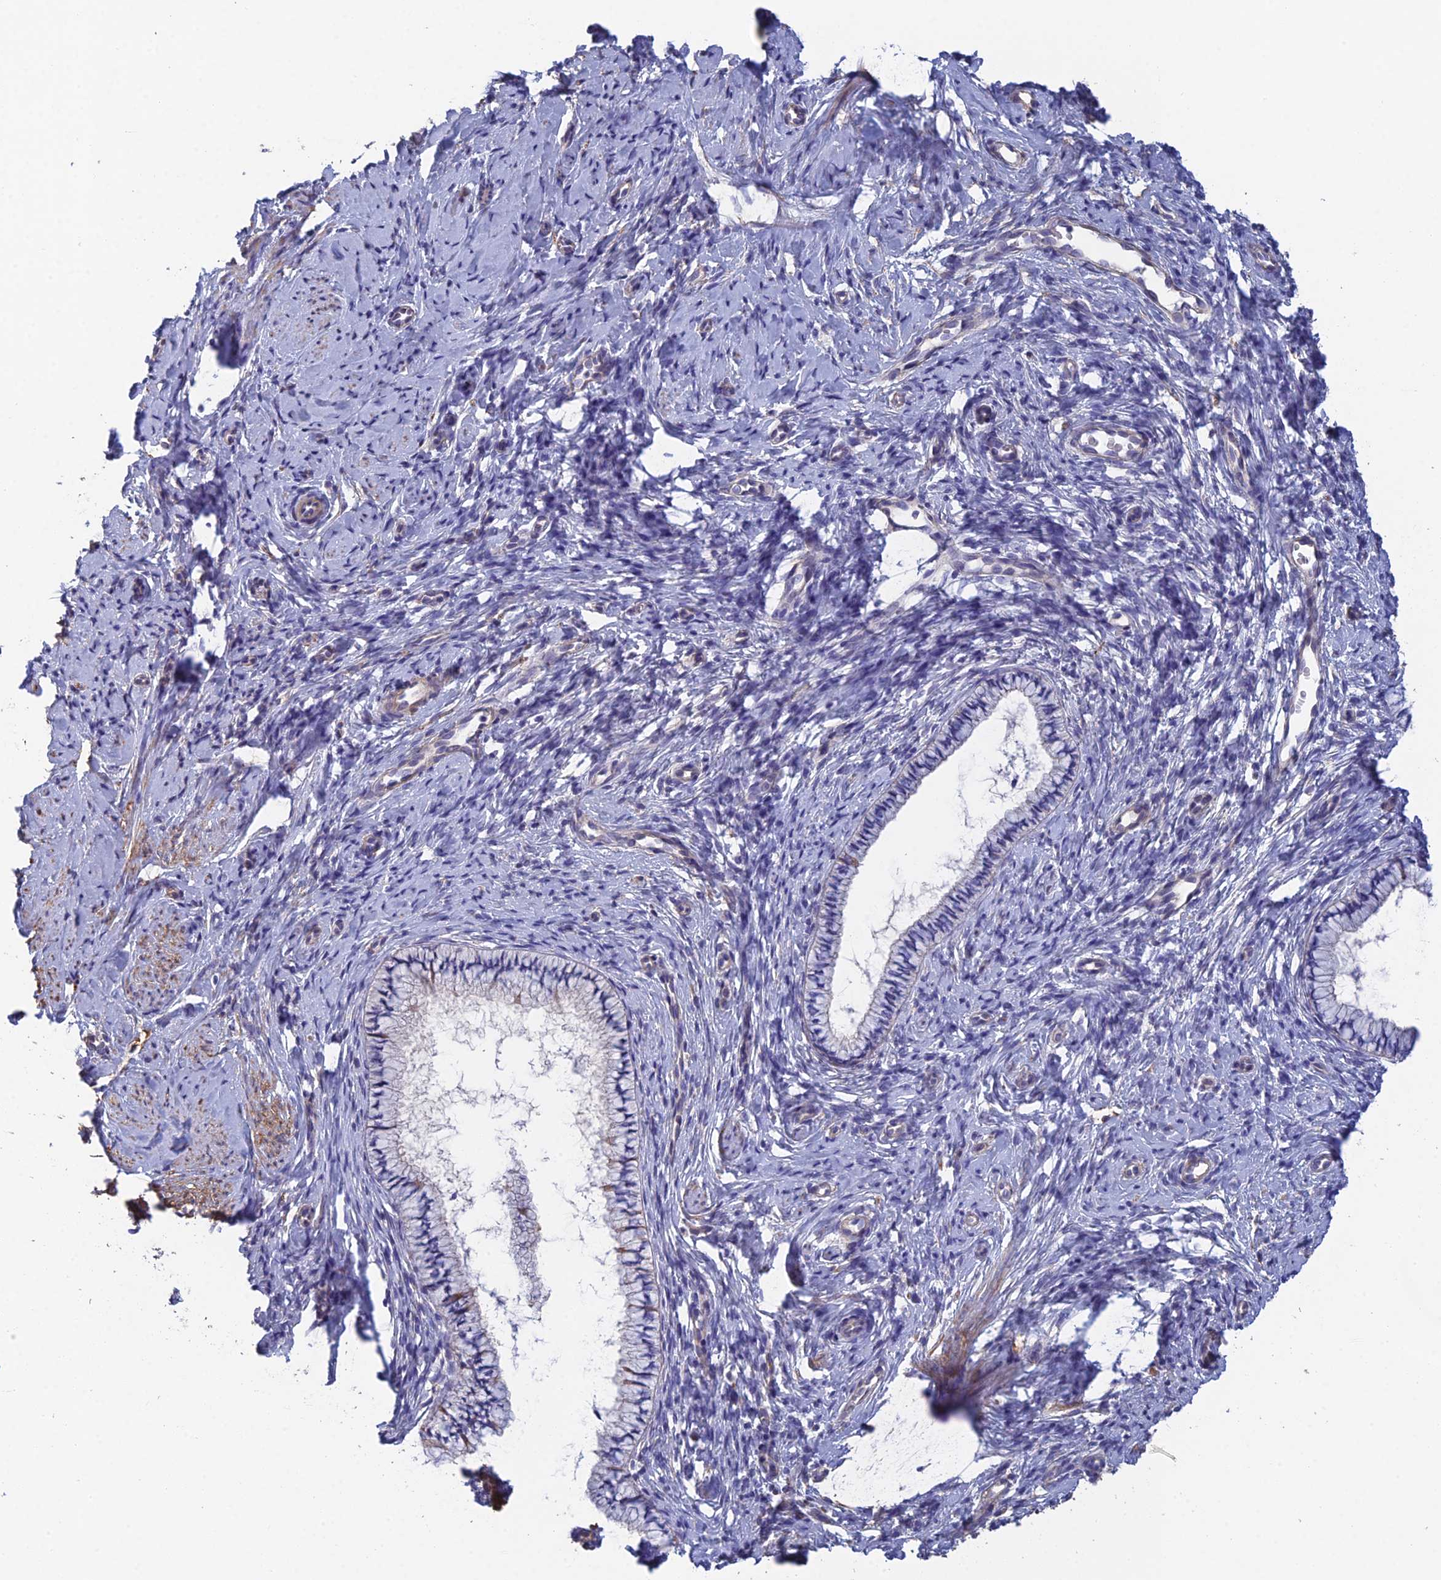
{"staining": {"intensity": "negative", "quantity": "none", "location": "none"}, "tissue": "cervix", "cell_type": "Glandular cells", "image_type": "normal", "snomed": [{"axis": "morphology", "description": "Normal tissue, NOS"}, {"axis": "topography", "description": "Cervix"}], "caption": "There is no significant expression in glandular cells of cervix. (DAB IHC visualized using brightfield microscopy, high magnification).", "gene": "PCDHA5", "patient": {"sex": "female", "age": 57}}